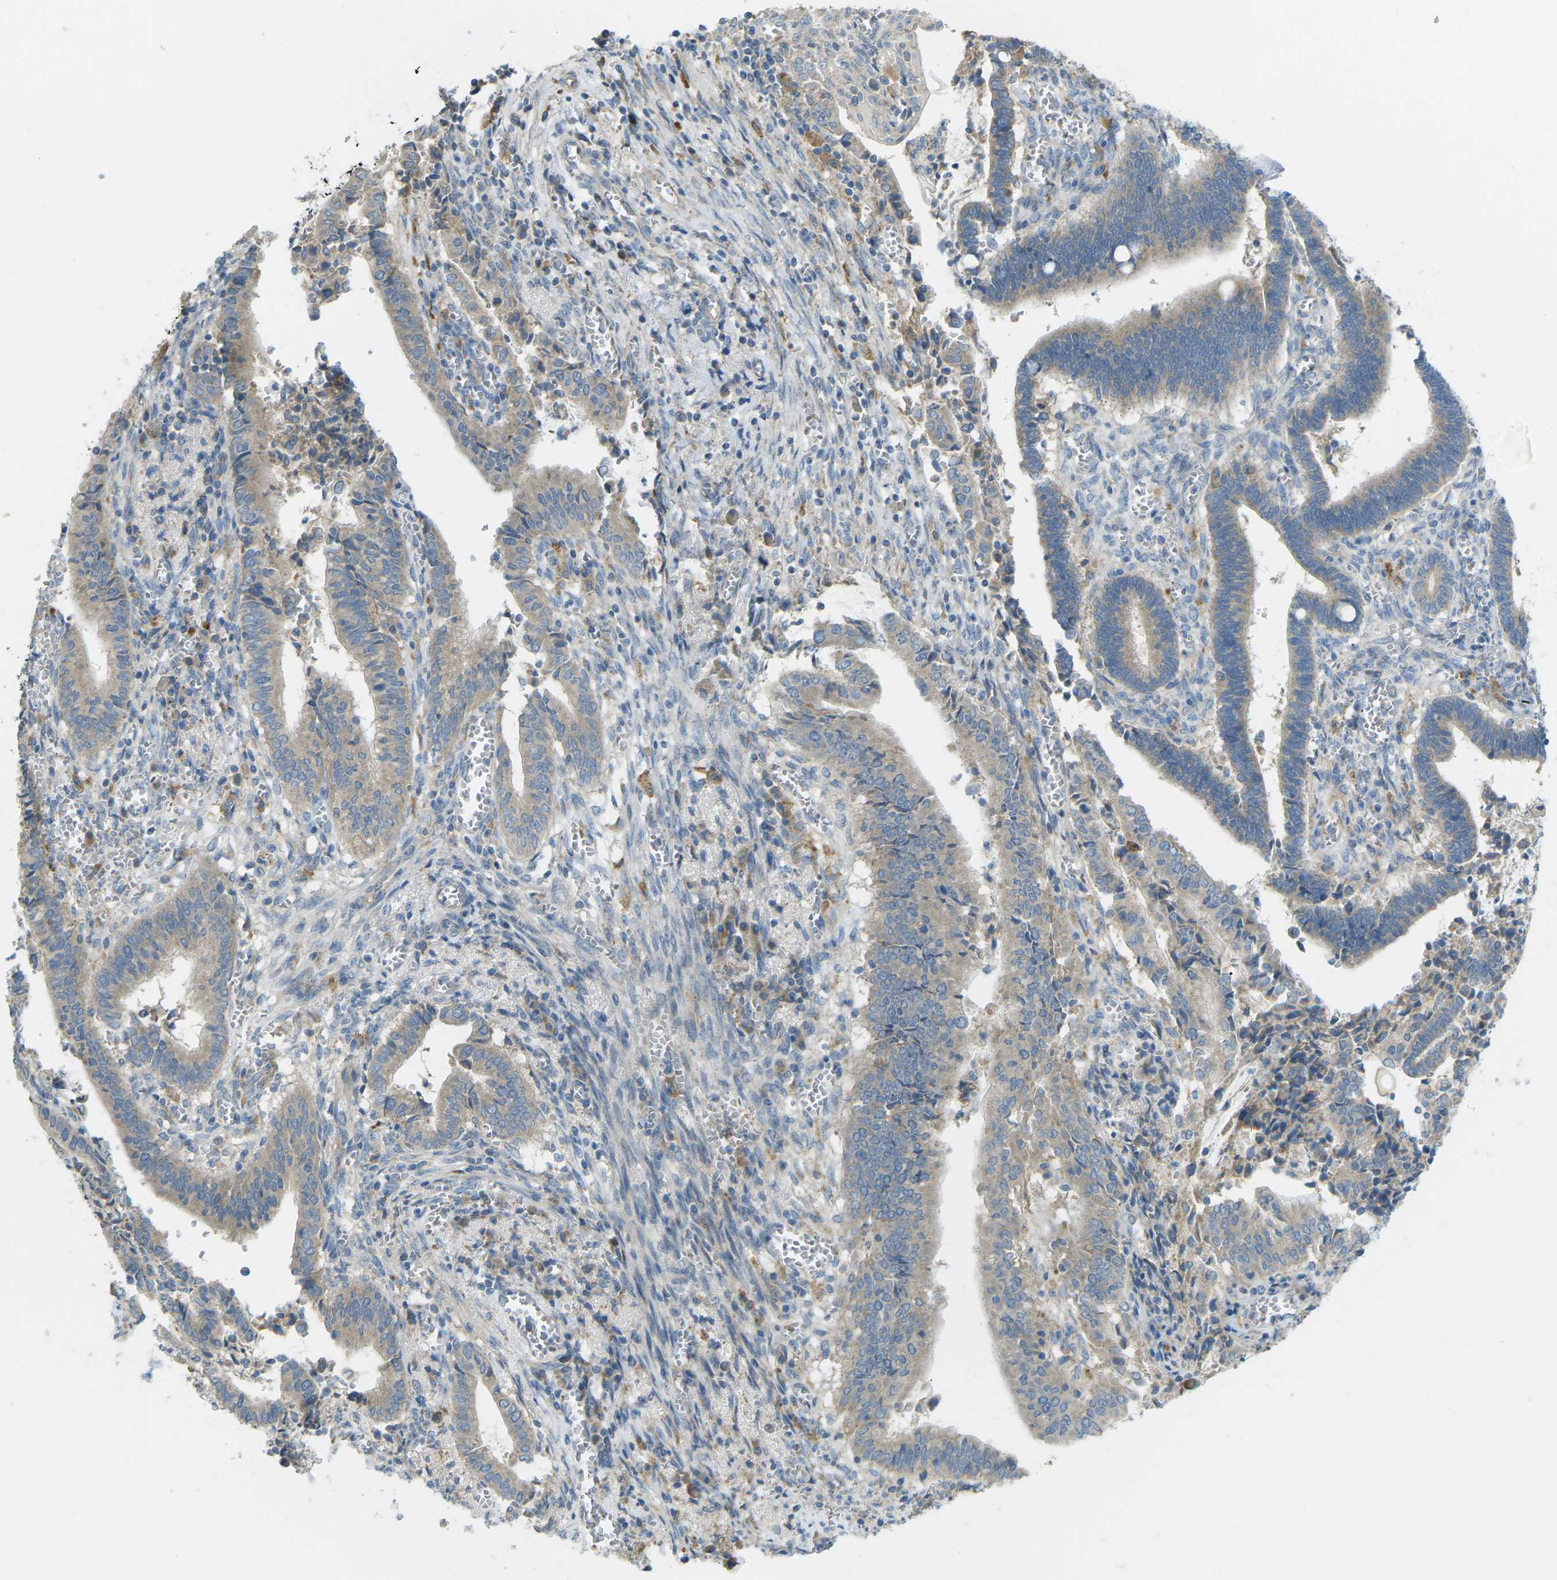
{"staining": {"intensity": "weak", "quantity": ">75%", "location": "cytoplasmic/membranous"}, "tissue": "cervical cancer", "cell_type": "Tumor cells", "image_type": "cancer", "snomed": [{"axis": "morphology", "description": "Adenocarcinoma, NOS"}, {"axis": "topography", "description": "Cervix"}], "caption": "Immunohistochemical staining of cervical cancer demonstrates low levels of weak cytoplasmic/membranous protein expression in about >75% of tumor cells. (DAB IHC, brown staining for protein, blue staining for nuclei).", "gene": "MYLK4", "patient": {"sex": "female", "age": 44}}